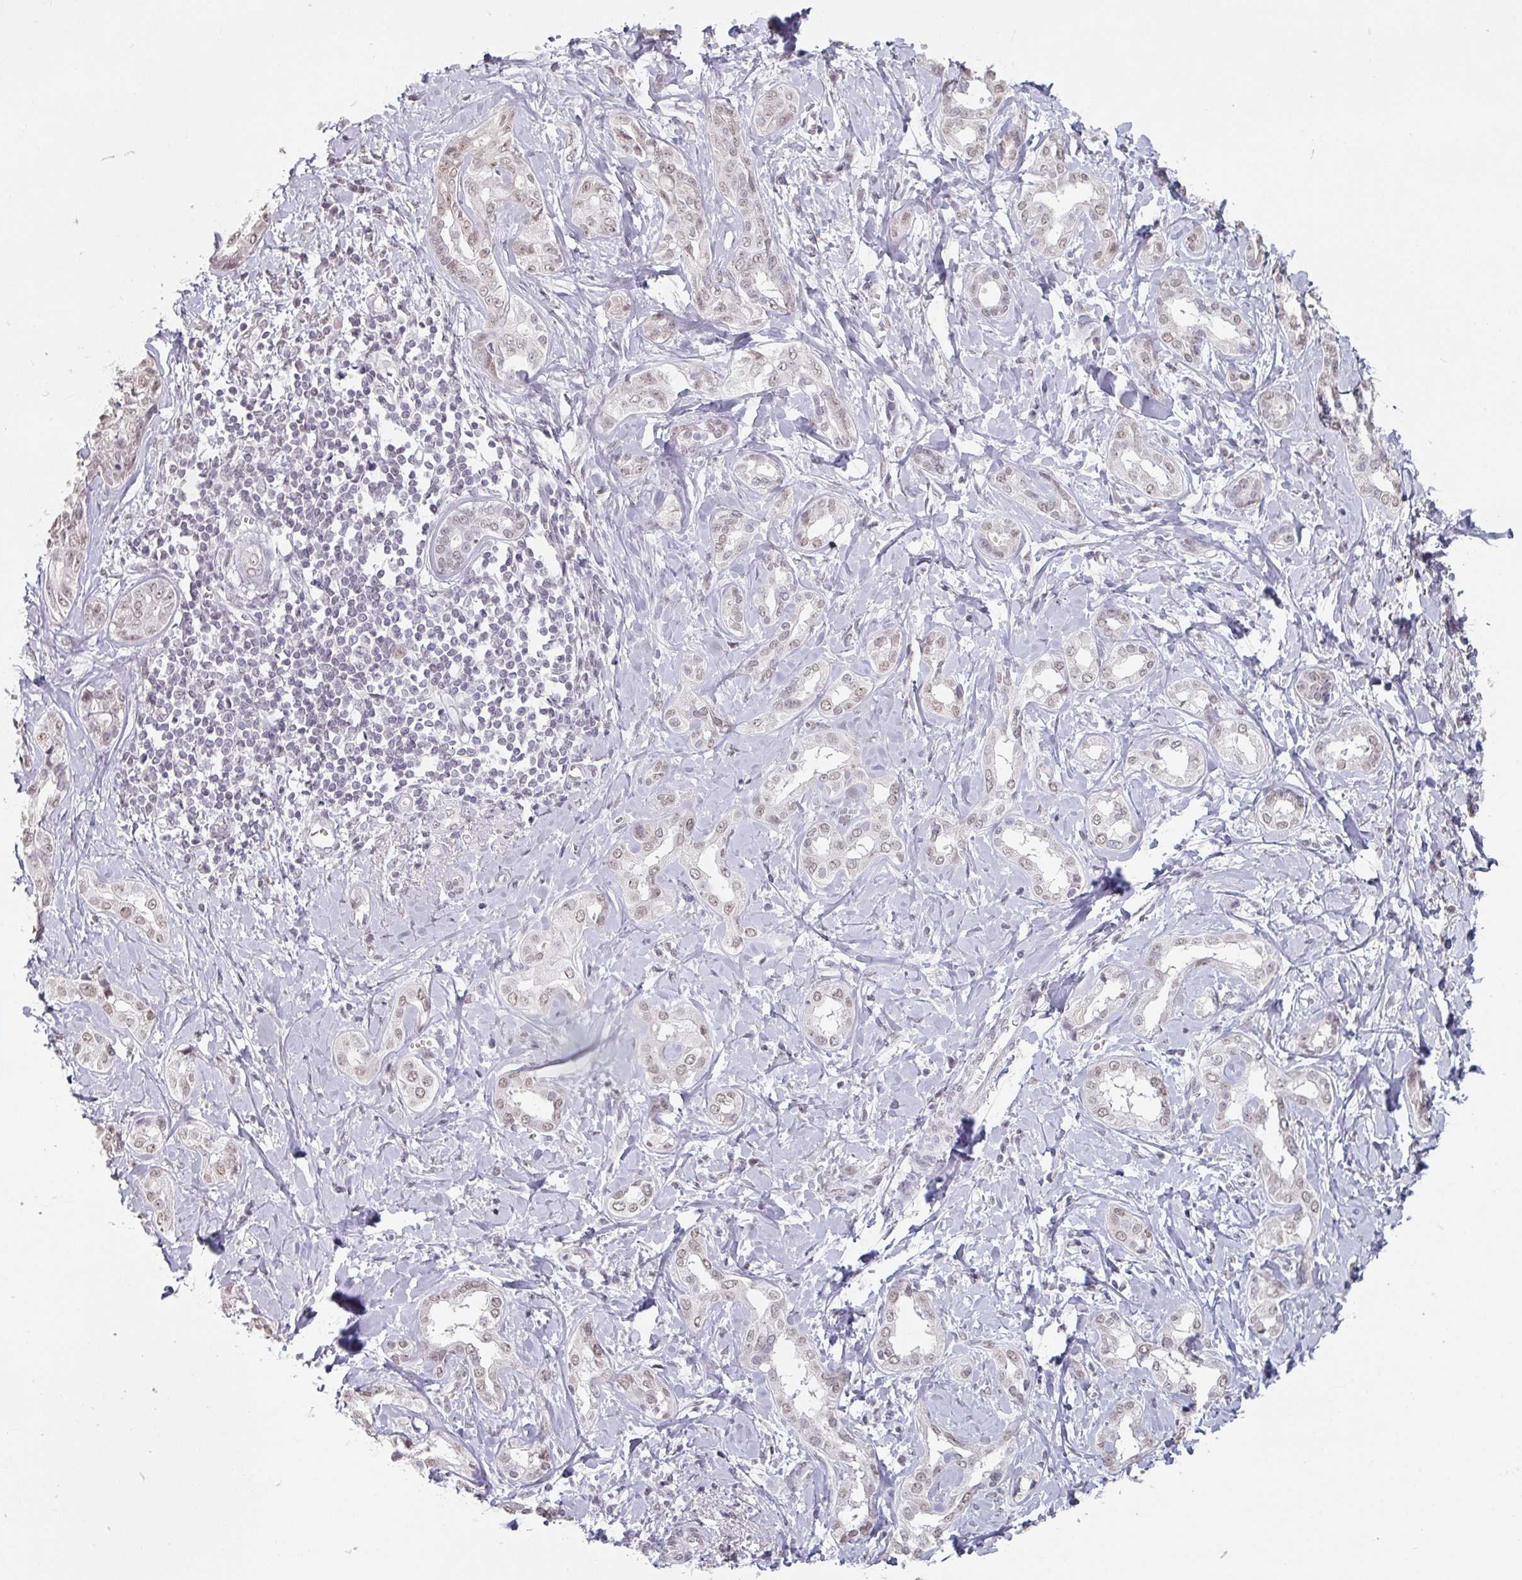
{"staining": {"intensity": "weak", "quantity": ">75%", "location": "nuclear"}, "tissue": "liver cancer", "cell_type": "Tumor cells", "image_type": "cancer", "snomed": [{"axis": "morphology", "description": "Cholangiocarcinoma"}, {"axis": "topography", "description": "Liver"}], "caption": "Immunohistochemistry photomicrograph of human cholangiocarcinoma (liver) stained for a protein (brown), which demonstrates low levels of weak nuclear positivity in approximately >75% of tumor cells.", "gene": "SPRR1A", "patient": {"sex": "female", "age": 77}}